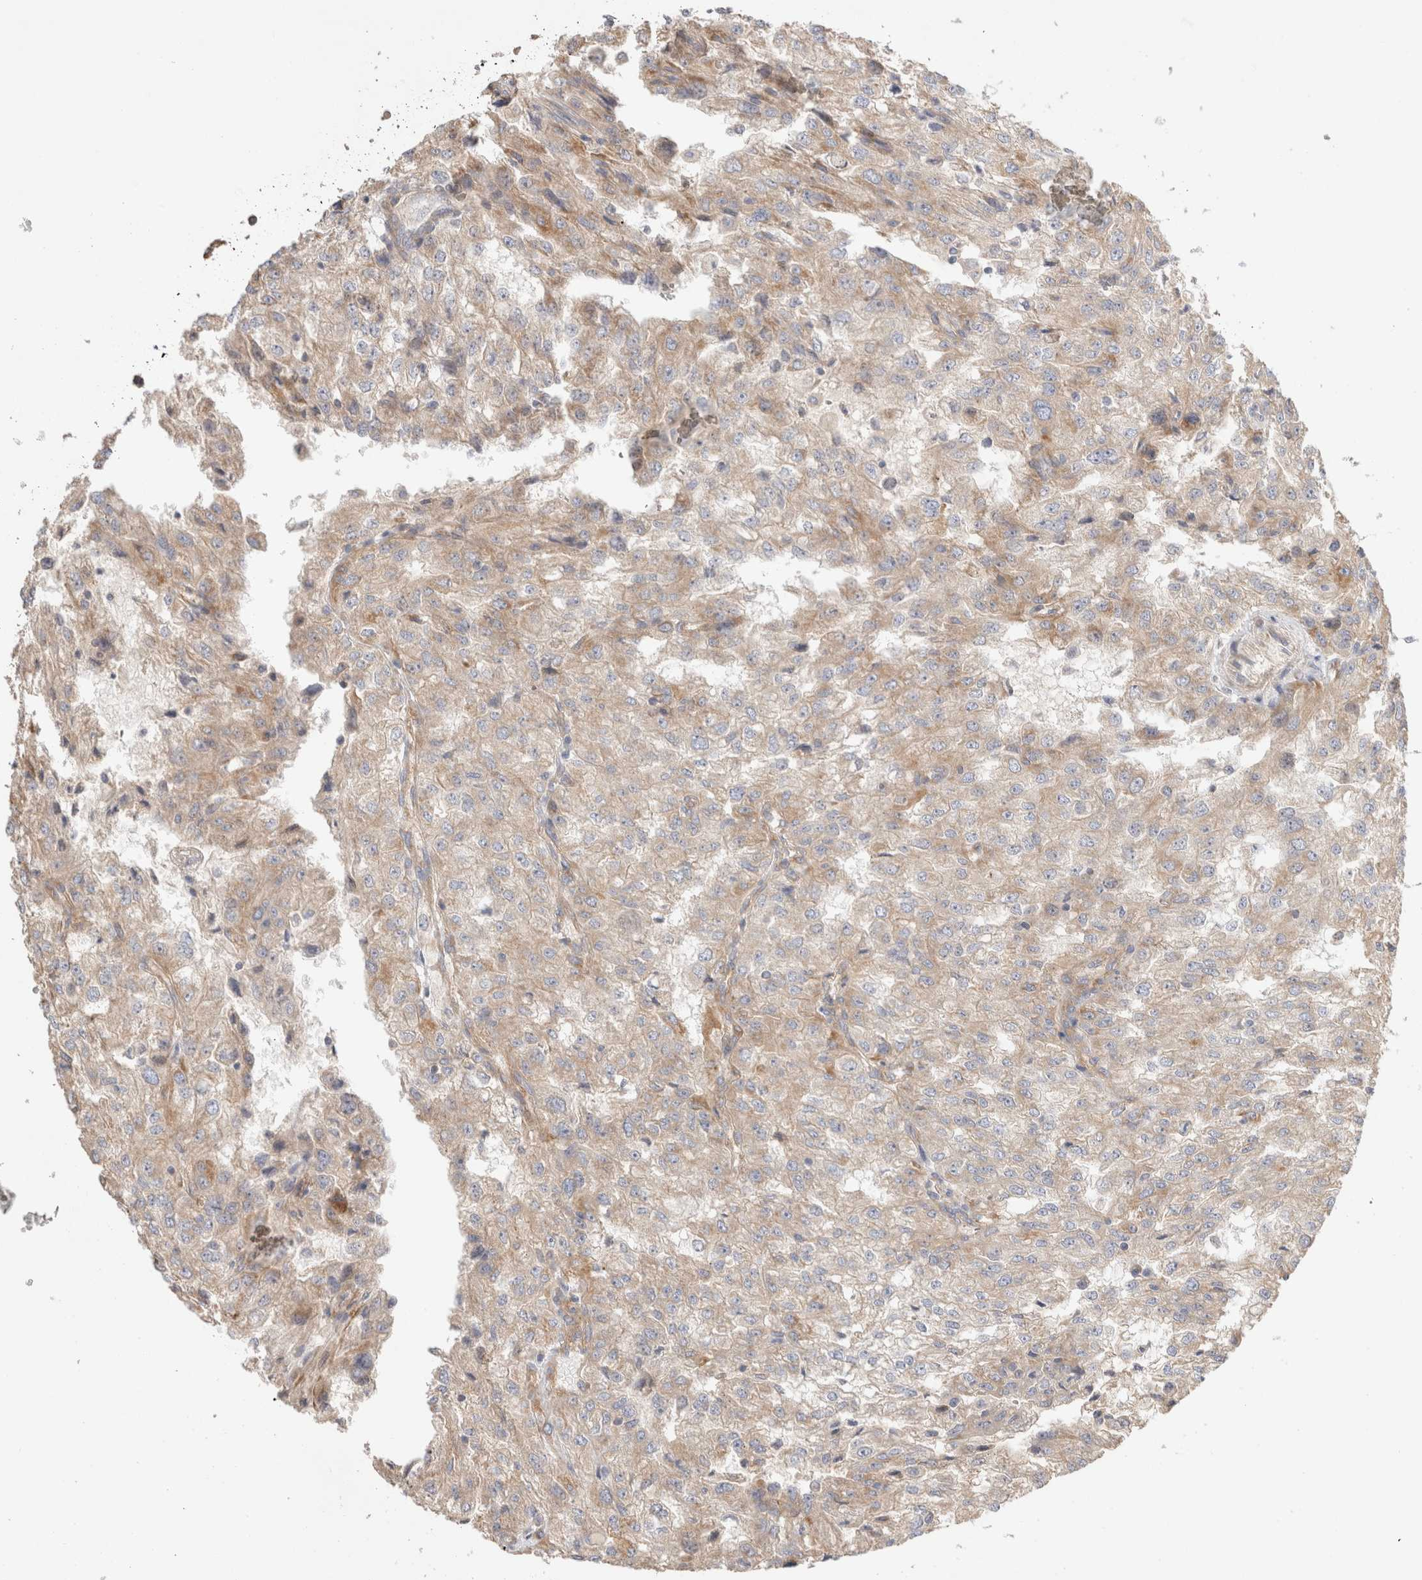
{"staining": {"intensity": "weak", "quantity": ">75%", "location": "cytoplasmic/membranous"}, "tissue": "renal cancer", "cell_type": "Tumor cells", "image_type": "cancer", "snomed": [{"axis": "morphology", "description": "Adenocarcinoma, NOS"}, {"axis": "topography", "description": "Kidney"}], "caption": "The micrograph shows immunohistochemical staining of adenocarcinoma (renal). There is weak cytoplasmic/membranous positivity is identified in approximately >75% of tumor cells.", "gene": "B3GNTL1", "patient": {"sex": "female", "age": 54}}